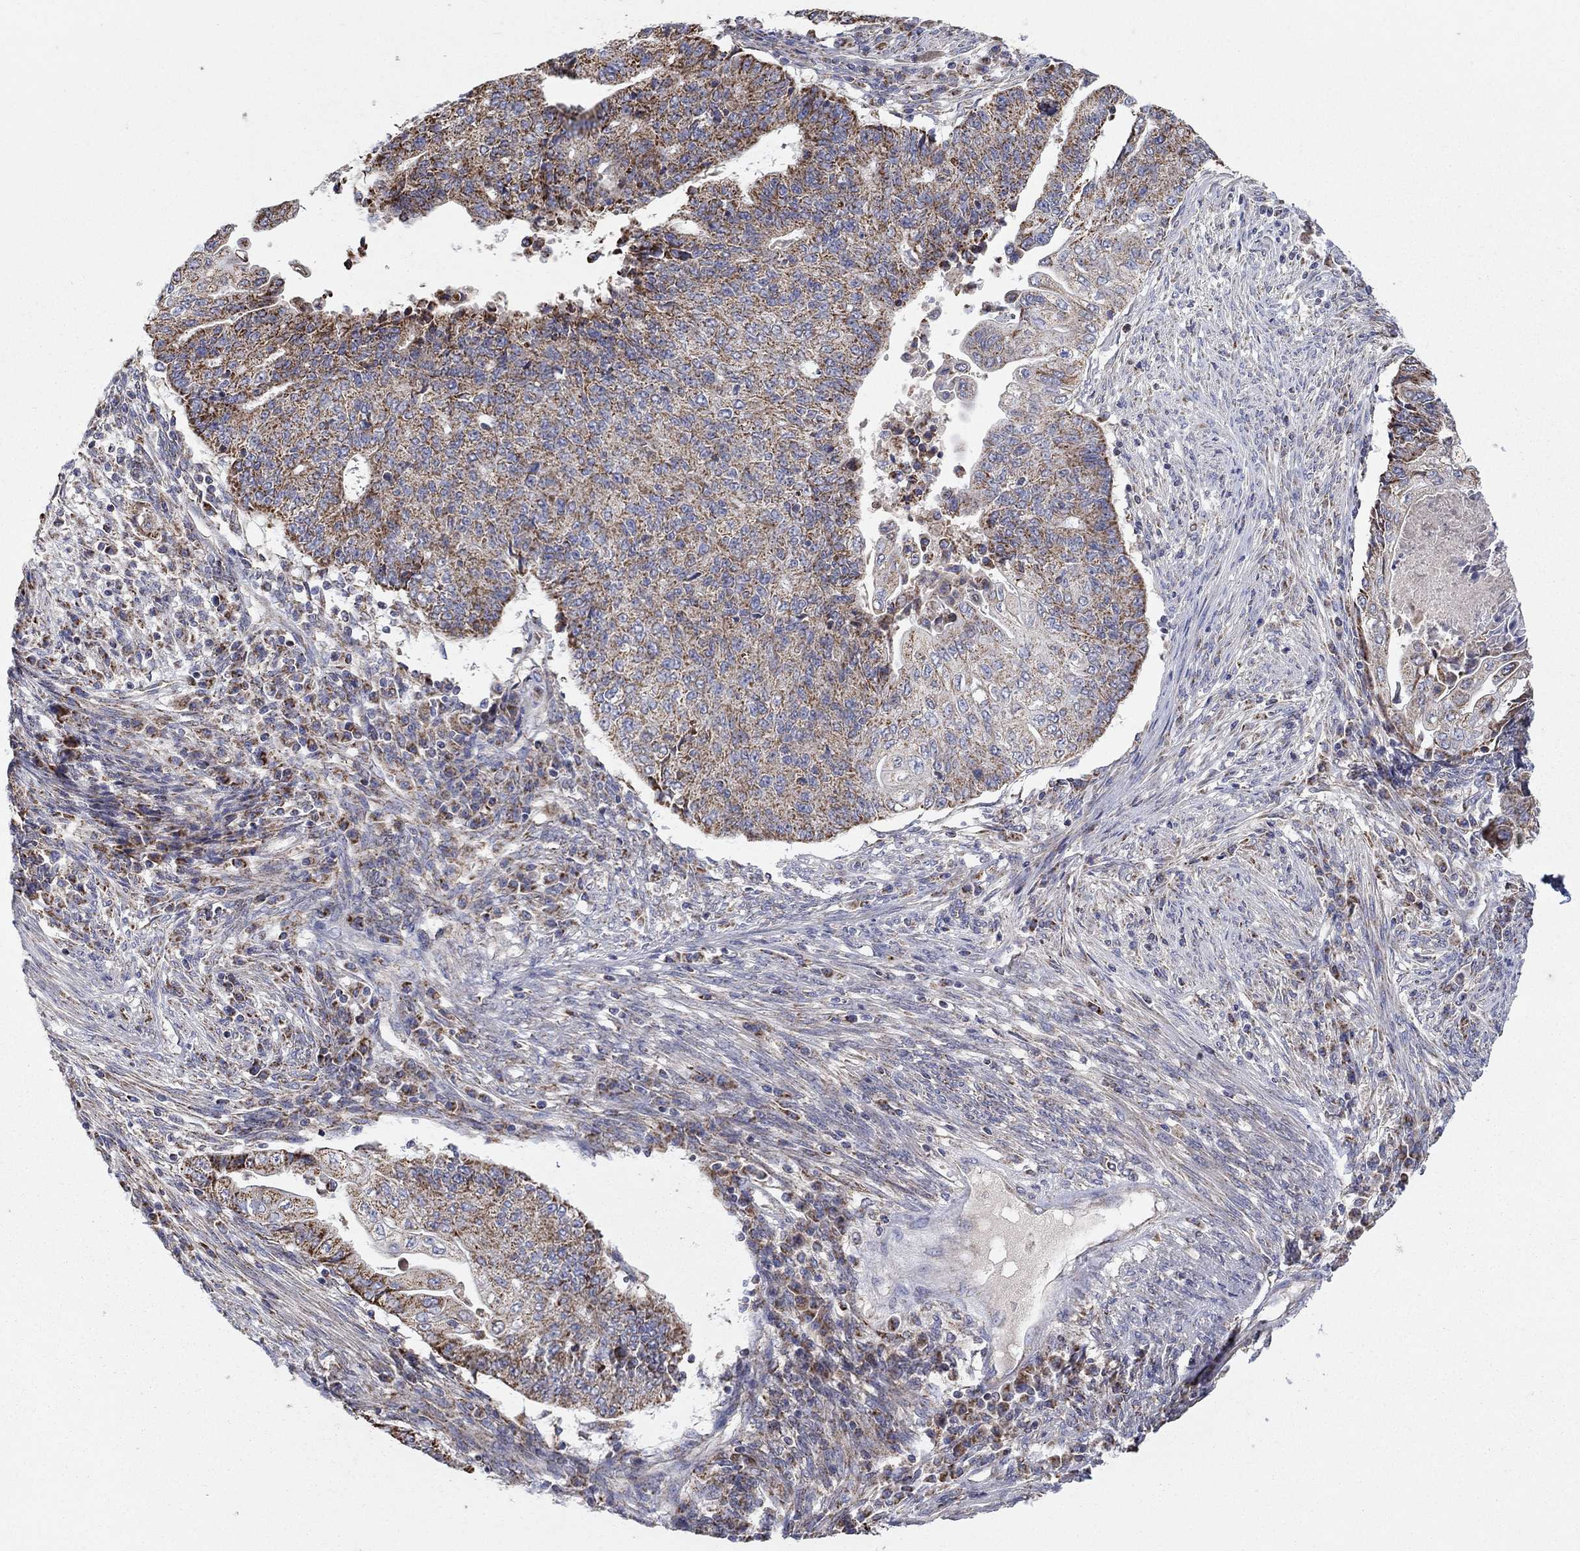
{"staining": {"intensity": "moderate", "quantity": ">75%", "location": "cytoplasmic/membranous"}, "tissue": "endometrial cancer", "cell_type": "Tumor cells", "image_type": "cancer", "snomed": [{"axis": "morphology", "description": "Adenocarcinoma, NOS"}, {"axis": "topography", "description": "Uterus"}, {"axis": "topography", "description": "Endometrium"}], "caption": "A brown stain labels moderate cytoplasmic/membranous positivity of a protein in endometrial adenocarcinoma tumor cells.", "gene": "HPS5", "patient": {"sex": "female", "age": 54}}